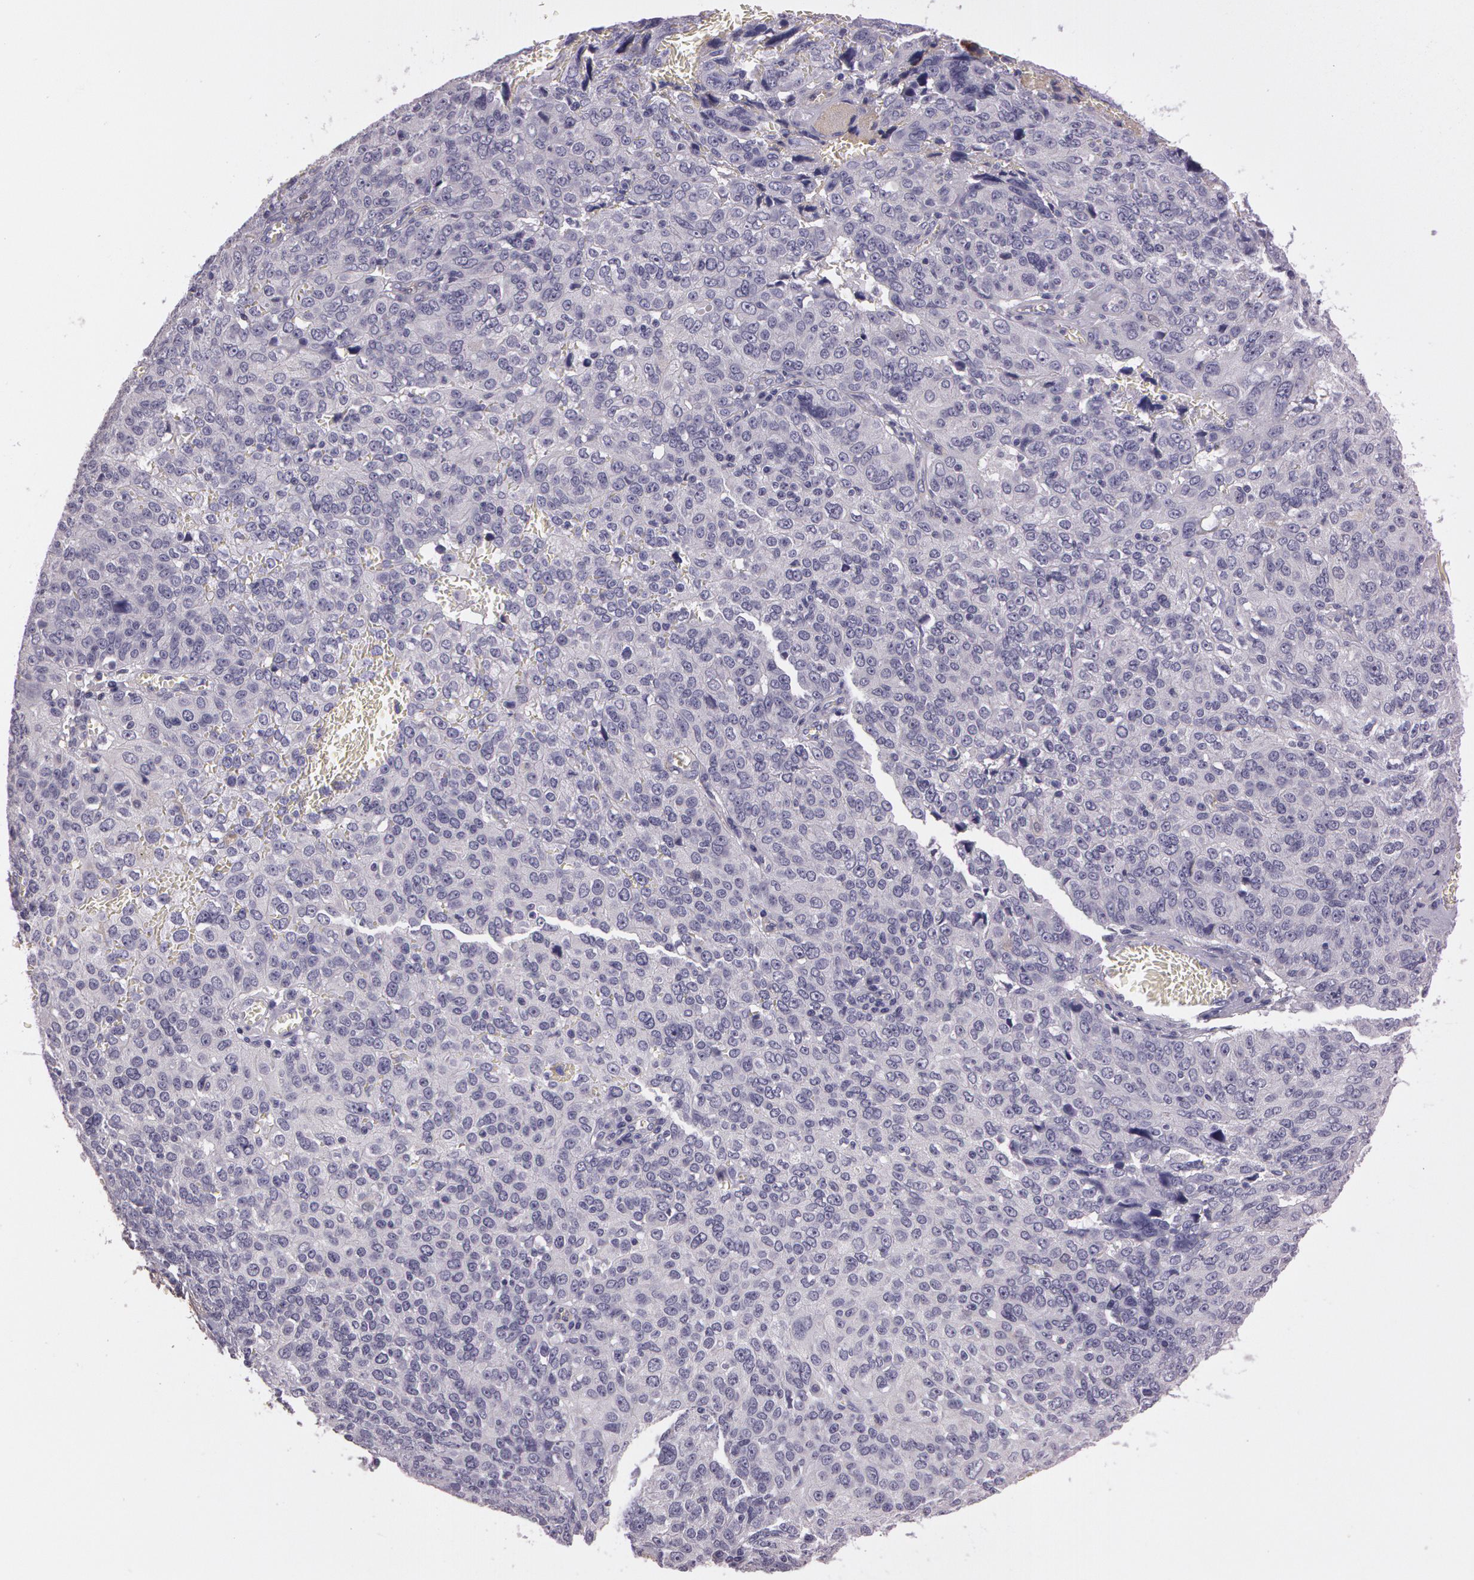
{"staining": {"intensity": "negative", "quantity": "none", "location": "none"}, "tissue": "ovarian cancer", "cell_type": "Tumor cells", "image_type": "cancer", "snomed": [{"axis": "morphology", "description": "Carcinoma, endometroid"}, {"axis": "topography", "description": "Ovary"}], "caption": "Tumor cells are negative for brown protein staining in ovarian endometroid carcinoma.", "gene": "G2E3", "patient": {"sex": "female", "age": 75}}